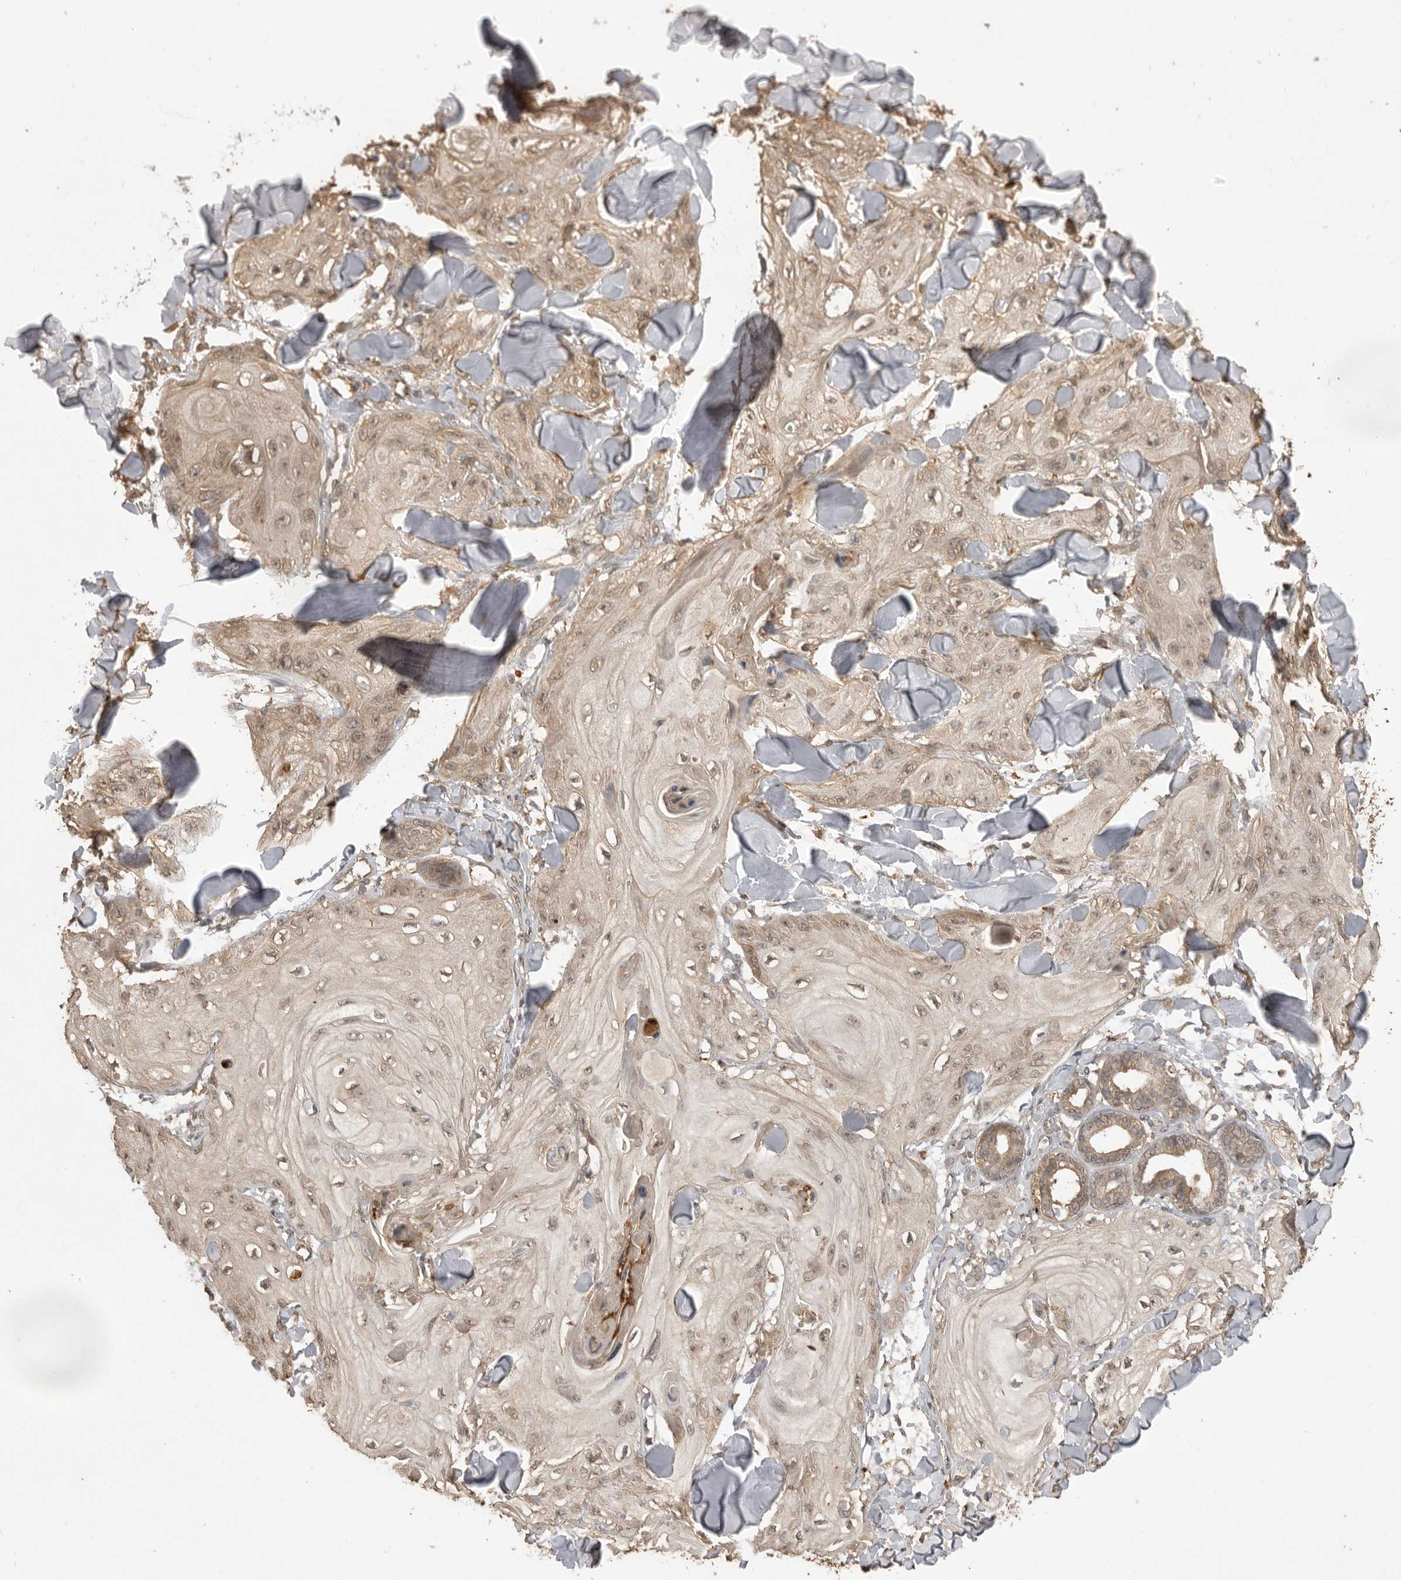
{"staining": {"intensity": "weak", "quantity": "25%-75%", "location": "cytoplasmic/membranous,nuclear"}, "tissue": "skin cancer", "cell_type": "Tumor cells", "image_type": "cancer", "snomed": [{"axis": "morphology", "description": "Squamous cell carcinoma, NOS"}, {"axis": "topography", "description": "Skin"}], "caption": "An IHC photomicrograph of neoplastic tissue is shown. Protein staining in brown shows weak cytoplasmic/membranous and nuclear positivity in skin cancer within tumor cells.", "gene": "JAG2", "patient": {"sex": "male", "age": 74}}